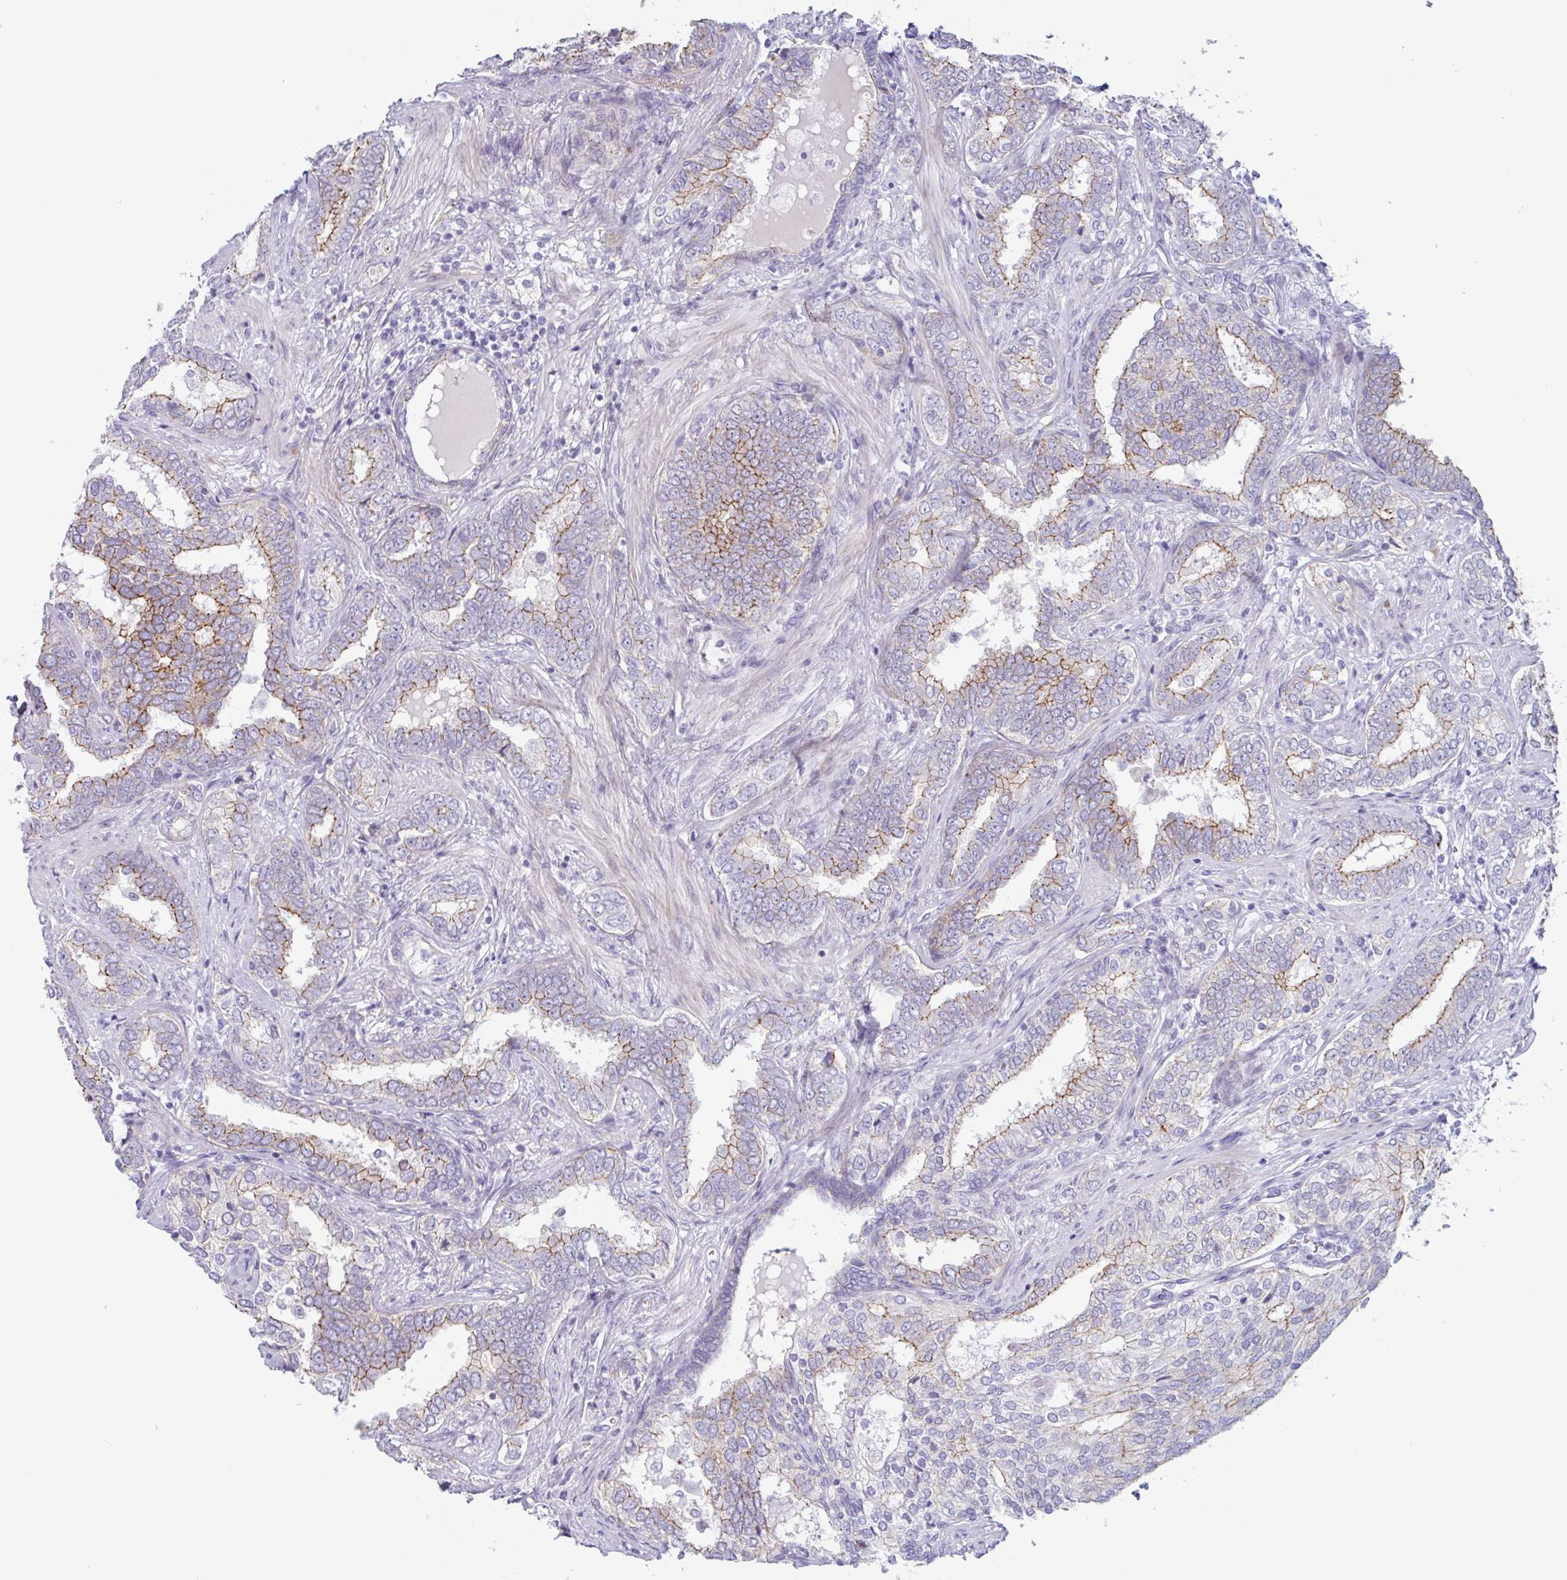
{"staining": {"intensity": "moderate", "quantity": "25%-75%", "location": "cytoplasmic/membranous"}, "tissue": "prostate cancer", "cell_type": "Tumor cells", "image_type": "cancer", "snomed": [{"axis": "morphology", "description": "Adenocarcinoma, High grade"}, {"axis": "topography", "description": "Prostate"}], "caption": "Protein staining reveals moderate cytoplasmic/membranous expression in about 25%-75% of tumor cells in high-grade adenocarcinoma (prostate).", "gene": "MYH10", "patient": {"sex": "male", "age": 72}}